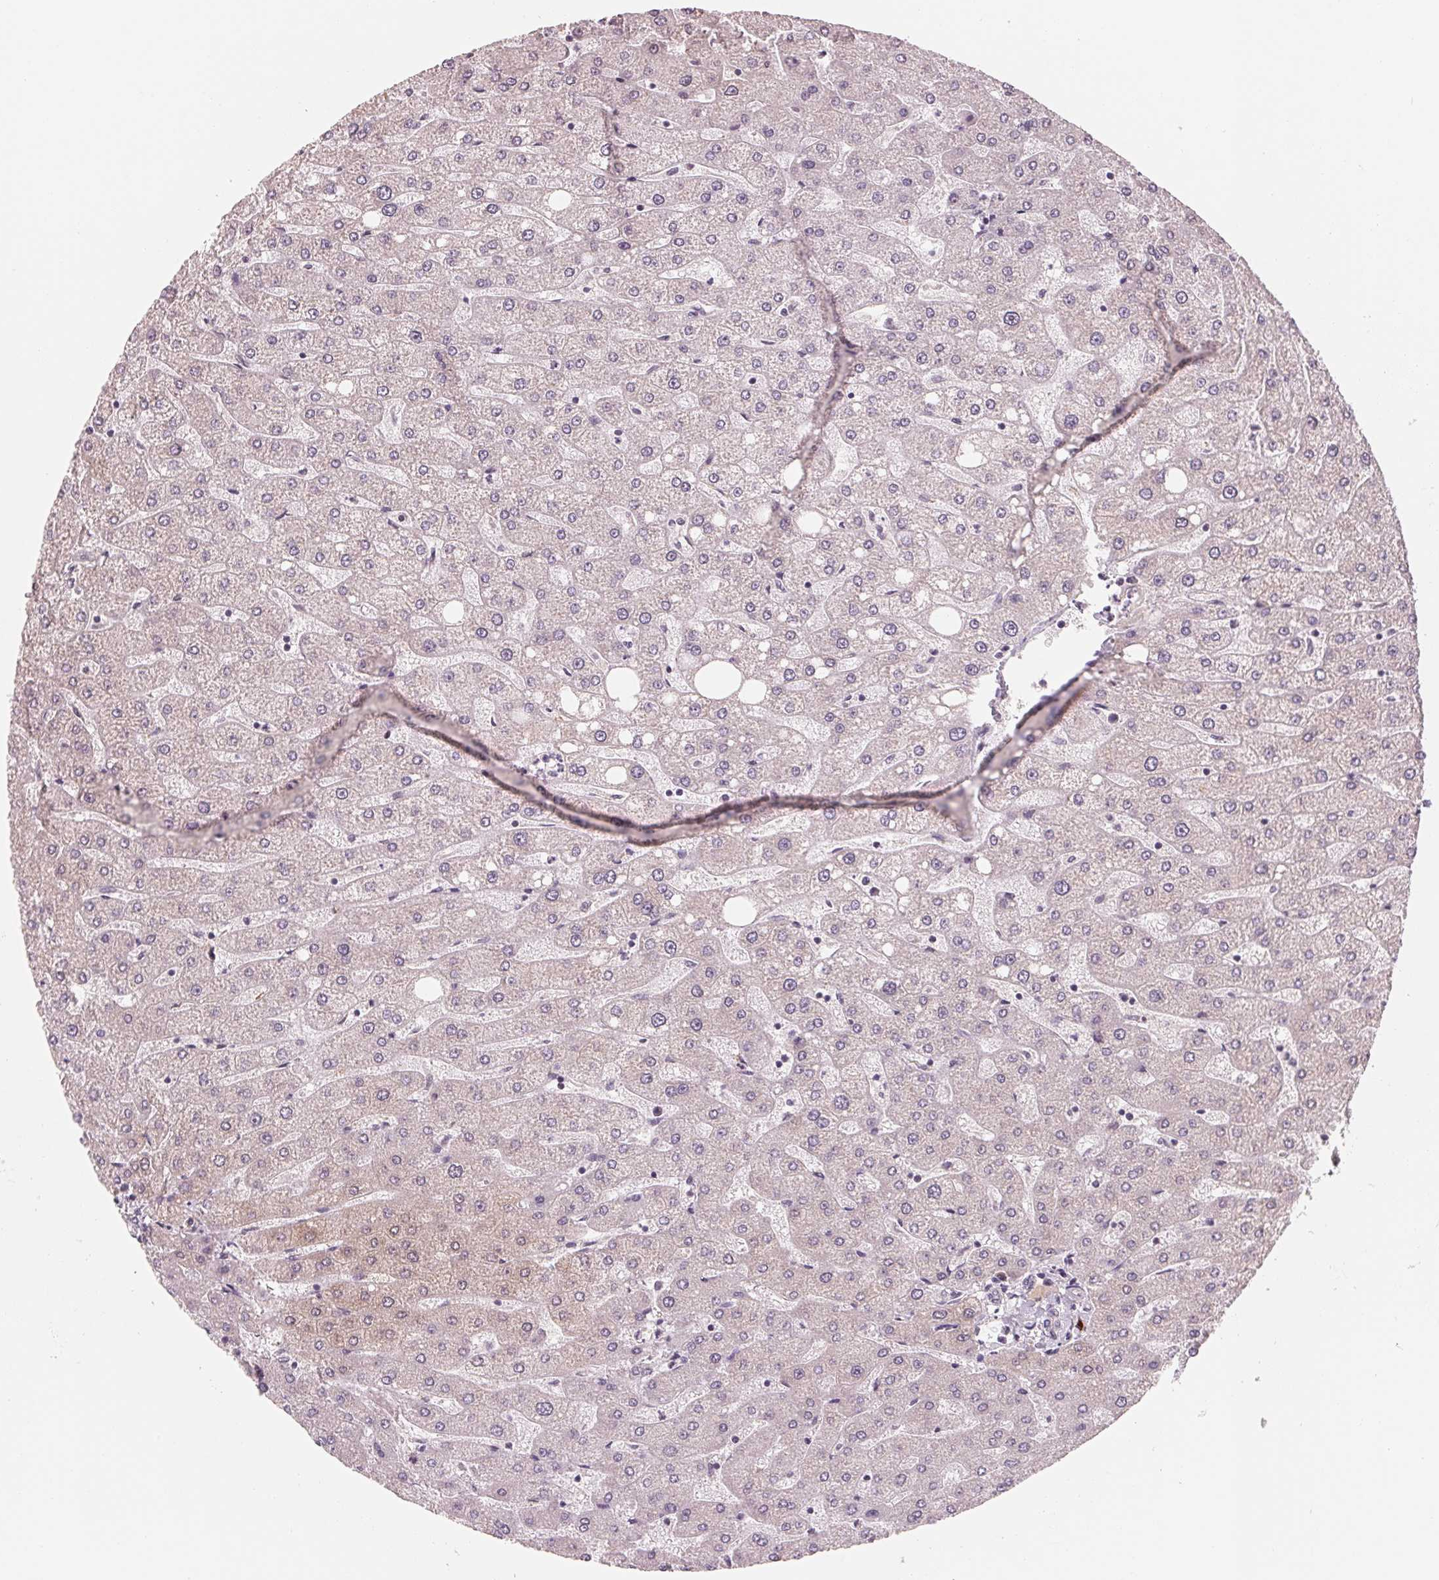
{"staining": {"intensity": "negative", "quantity": "none", "location": "none"}, "tissue": "liver", "cell_type": "Cholangiocytes", "image_type": "normal", "snomed": [{"axis": "morphology", "description": "Normal tissue, NOS"}, {"axis": "topography", "description": "Liver"}], "caption": "The histopathology image reveals no staining of cholangiocytes in benign liver. (DAB (3,3'-diaminobenzidine) IHC with hematoxylin counter stain).", "gene": "GIGYF2", "patient": {"sex": "male", "age": 67}}